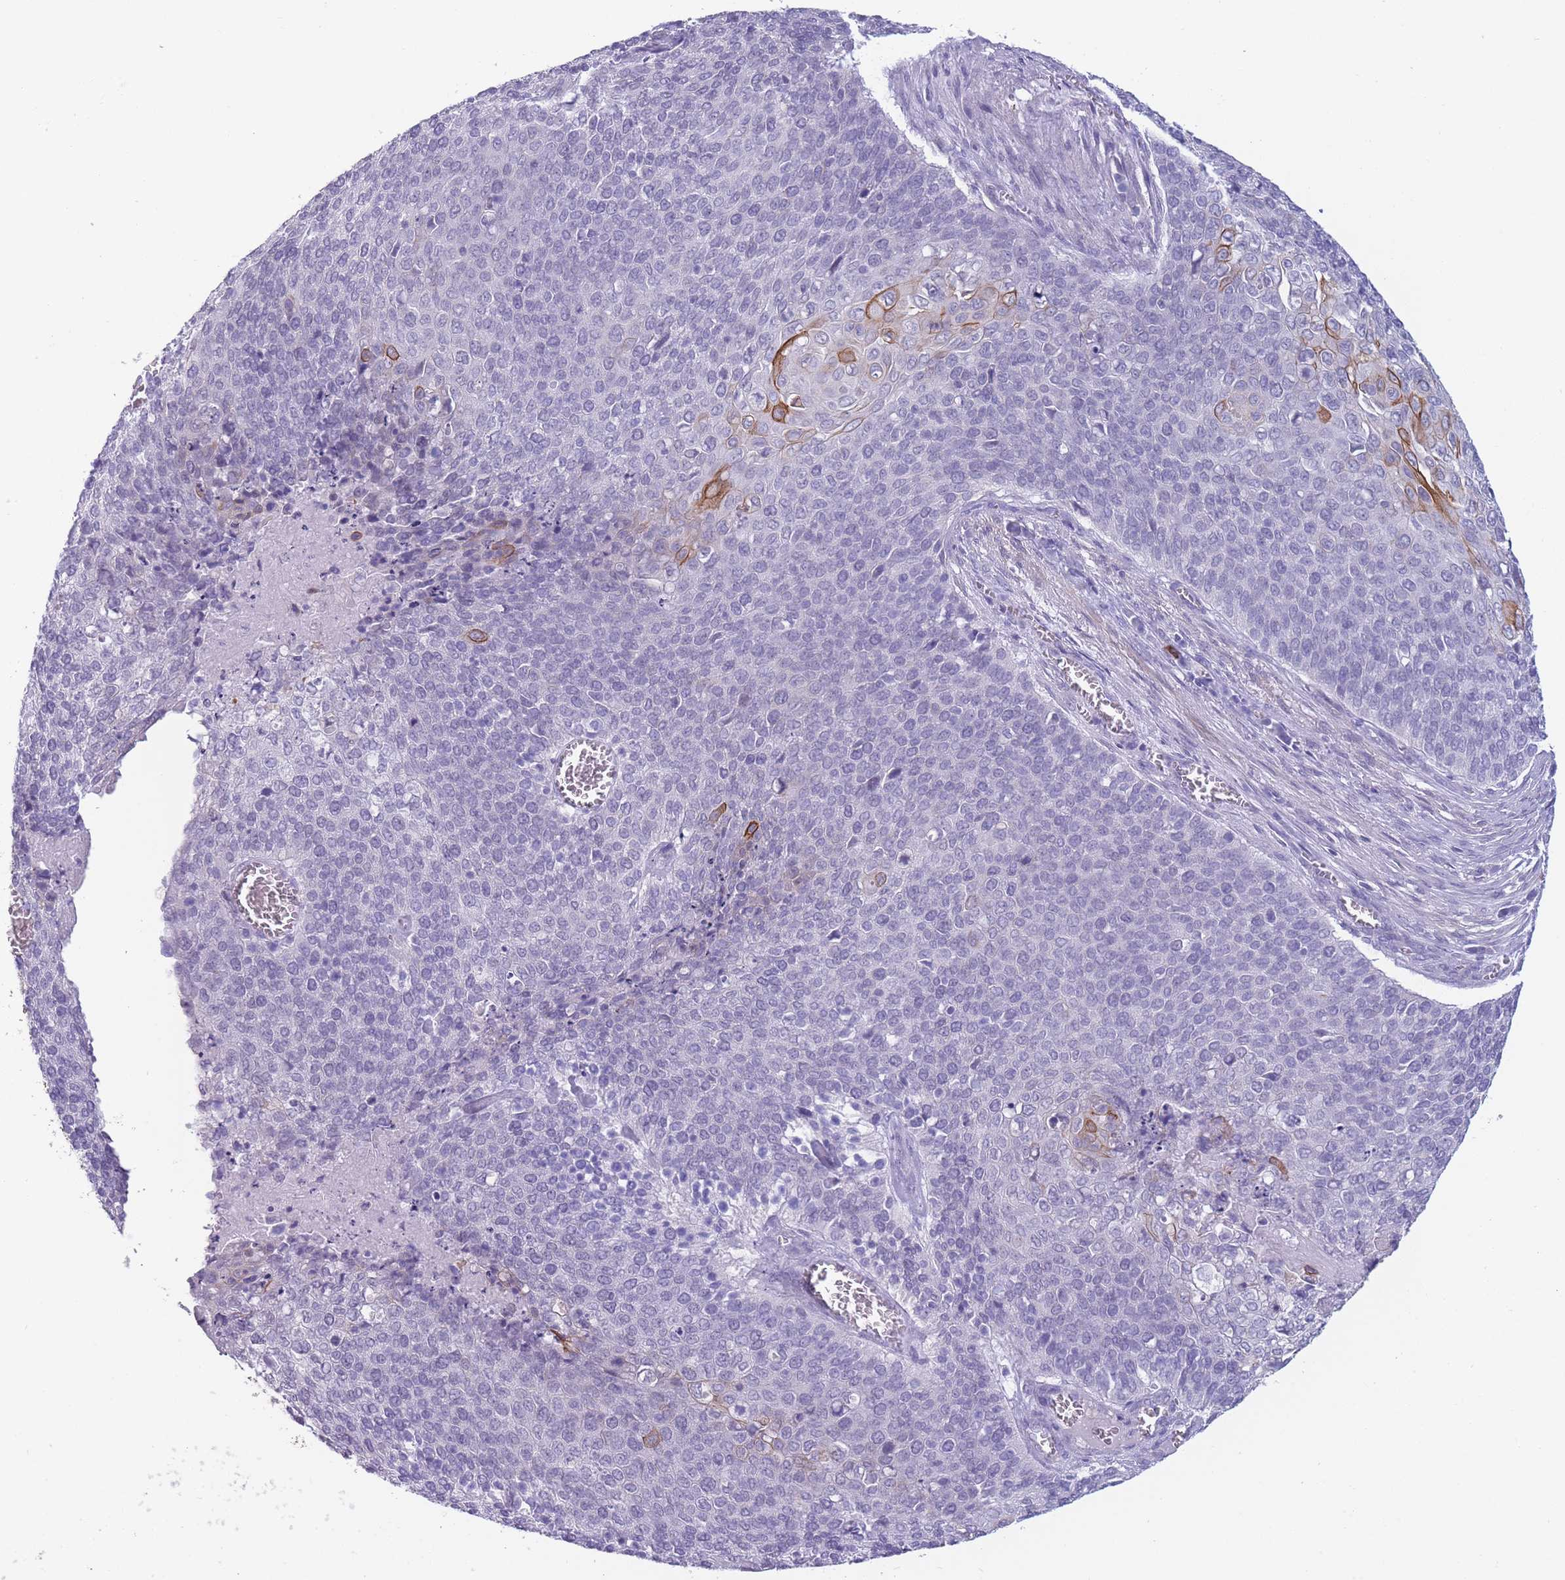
{"staining": {"intensity": "strong", "quantity": "<25%", "location": "cytoplasmic/membranous"}, "tissue": "cervical cancer", "cell_type": "Tumor cells", "image_type": "cancer", "snomed": [{"axis": "morphology", "description": "Squamous cell carcinoma, NOS"}, {"axis": "topography", "description": "Cervix"}], "caption": "Protein positivity by immunohistochemistry shows strong cytoplasmic/membranous positivity in about <25% of tumor cells in cervical cancer.", "gene": "DCANP1", "patient": {"sex": "female", "age": 39}}